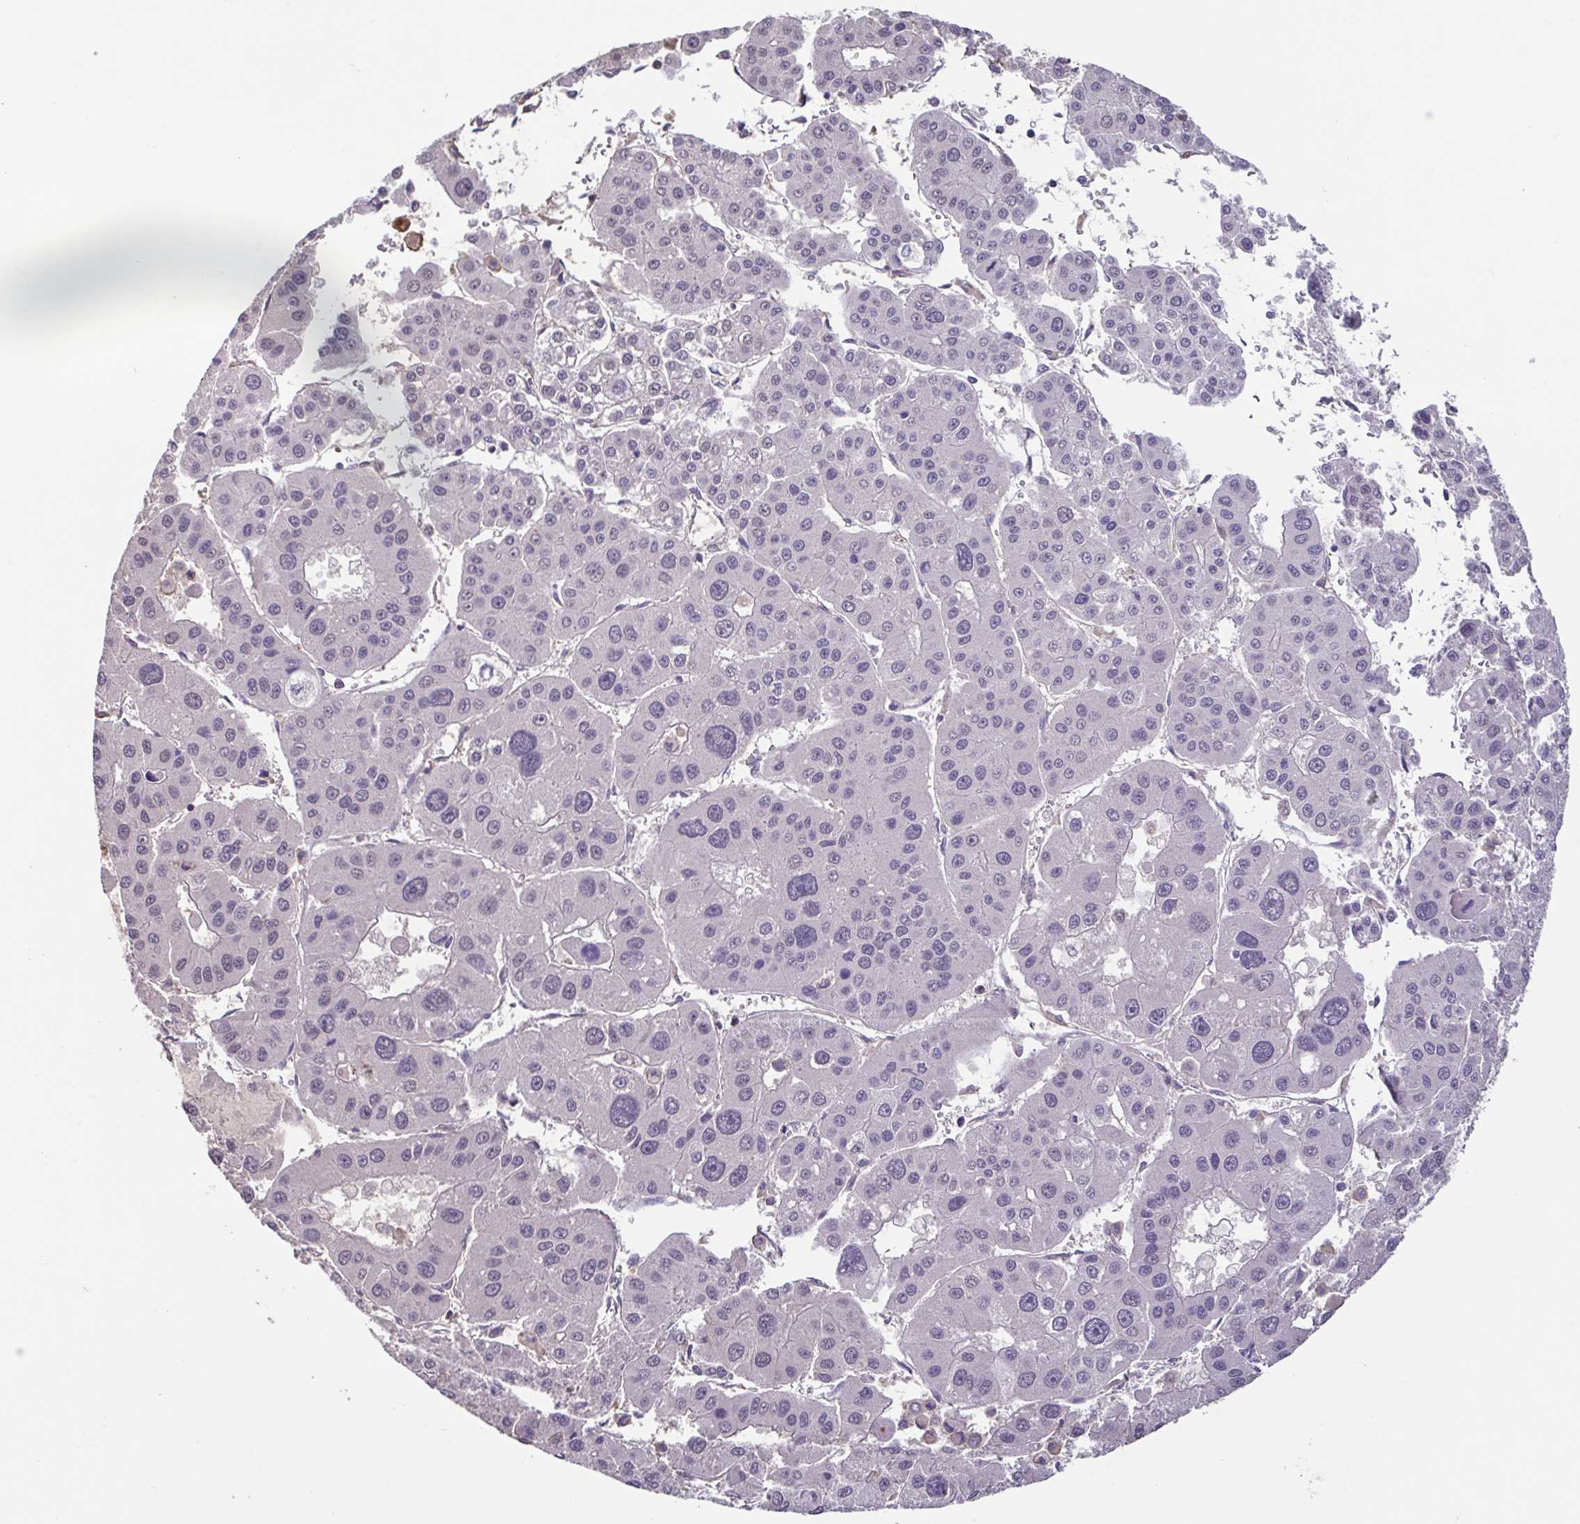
{"staining": {"intensity": "negative", "quantity": "none", "location": "none"}, "tissue": "liver cancer", "cell_type": "Tumor cells", "image_type": "cancer", "snomed": [{"axis": "morphology", "description": "Carcinoma, Hepatocellular, NOS"}, {"axis": "topography", "description": "Liver"}], "caption": "This is an immunohistochemistry (IHC) photomicrograph of human hepatocellular carcinoma (liver). There is no positivity in tumor cells.", "gene": "ACTRT2", "patient": {"sex": "male", "age": 73}}